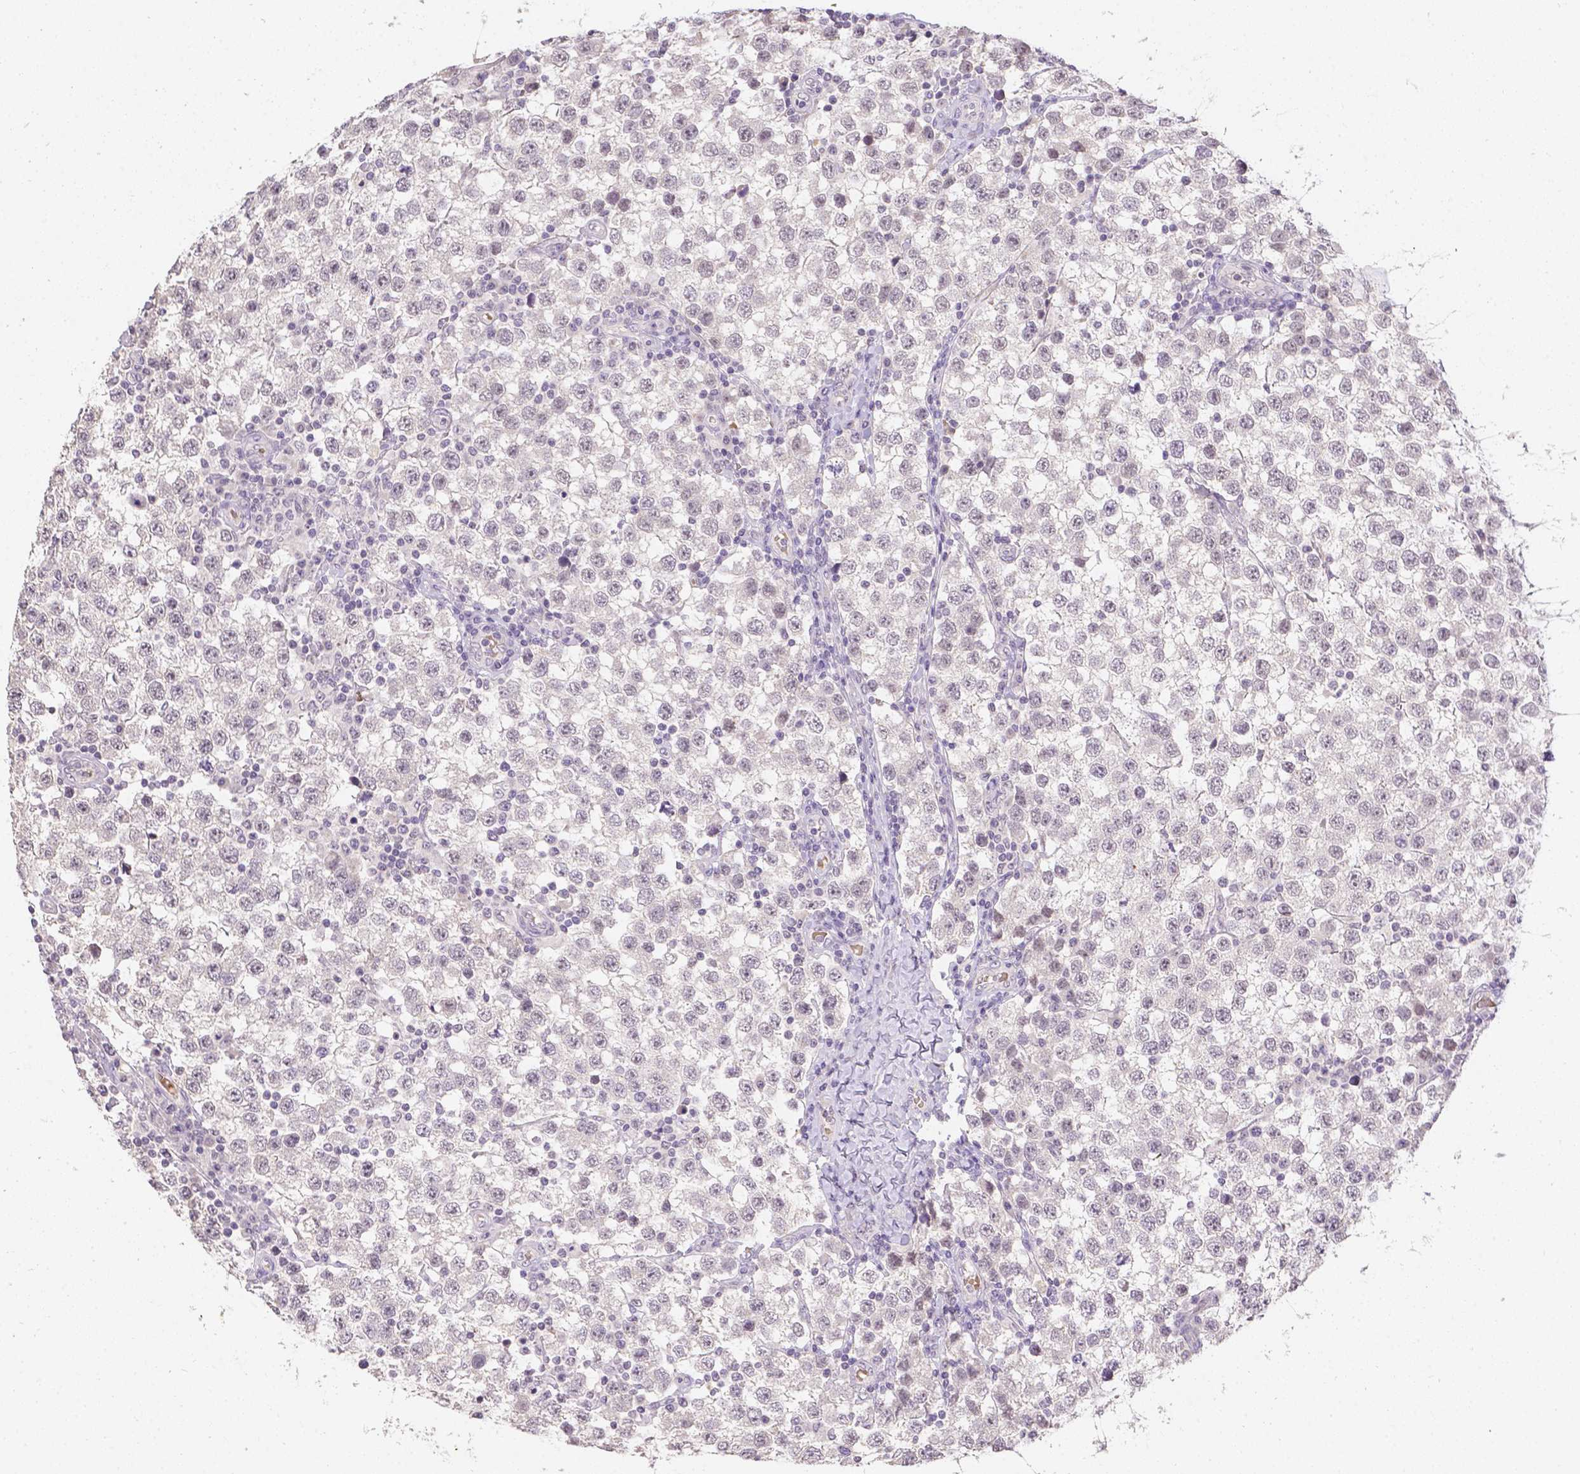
{"staining": {"intensity": "negative", "quantity": "none", "location": "none"}, "tissue": "testis cancer", "cell_type": "Tumor cells", "image_type": "cancer", "snomed": [{"axis": "morphology", "description": "Seminoma, NOS"}, {"axis": "topography", "description": "Testis"}], "caption": "IHC histopathology image of neoplastic tissue: seminoma (testis) stained with DAB shows no significant protein positivity in tumor cells.", "gene": "ZNF280B", "patient": {"sex": "male", "age": 34}}